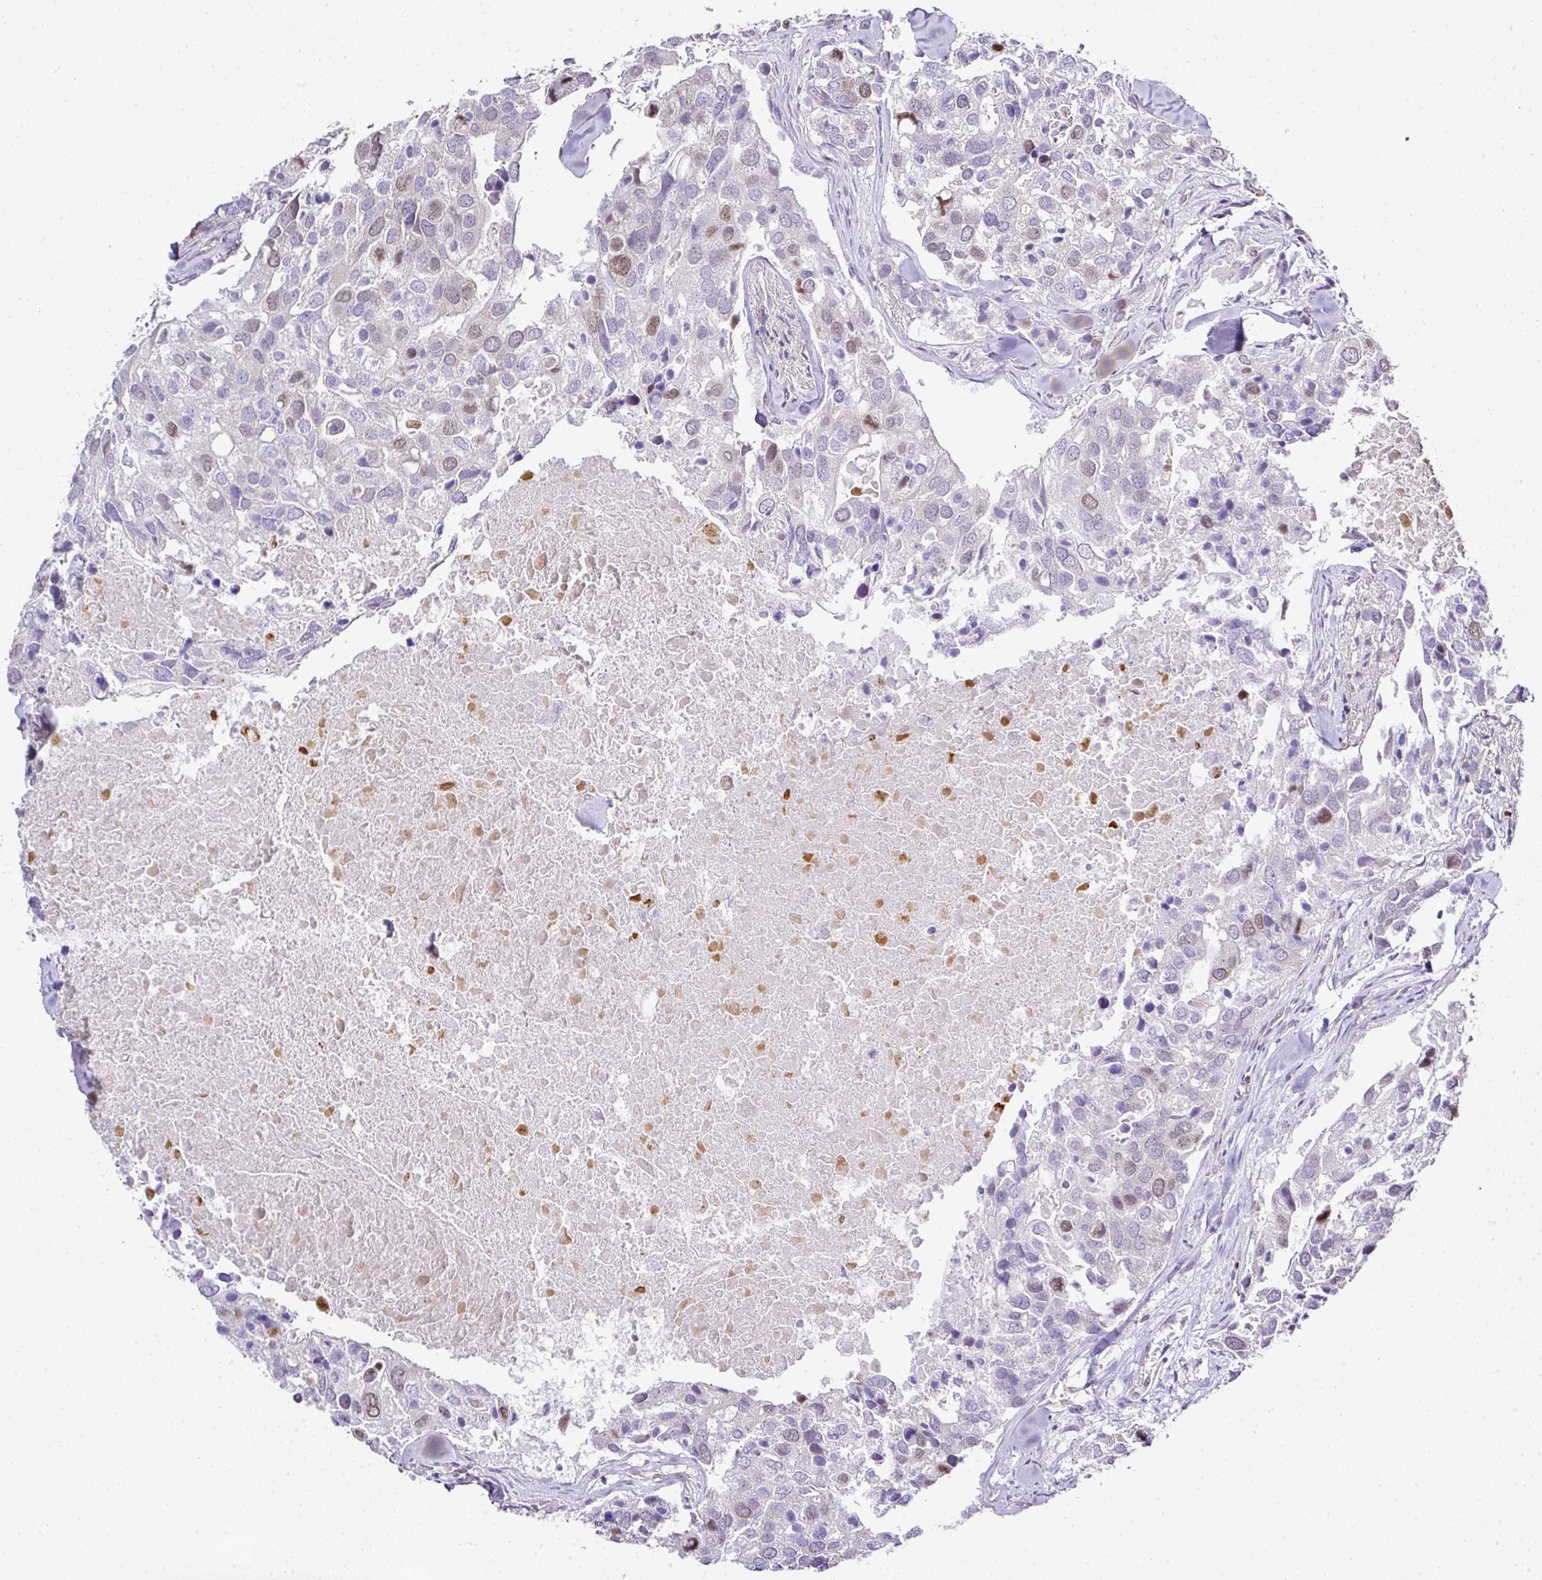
{"staining": {"intensity": "moderate", "quantity": "<25%", "location": "nuclear"}, "tissue": "breast cancer", "cell_type": "Tumor cells", "image_type": "cancer", "snomed": [{"axis": "morphology", "description": "Duct carcinoma"}, {"axis": "topography", "description": "Breast"}], "caption": "This is a histology image of immunohistochemistry (IHC) staining of breast cancer (intraductal carcinoma), which shows moderate staining in the nuclear of tumor cells.", "gene": "FAM32A", "patient": {"sex": "female", "age": 83}}